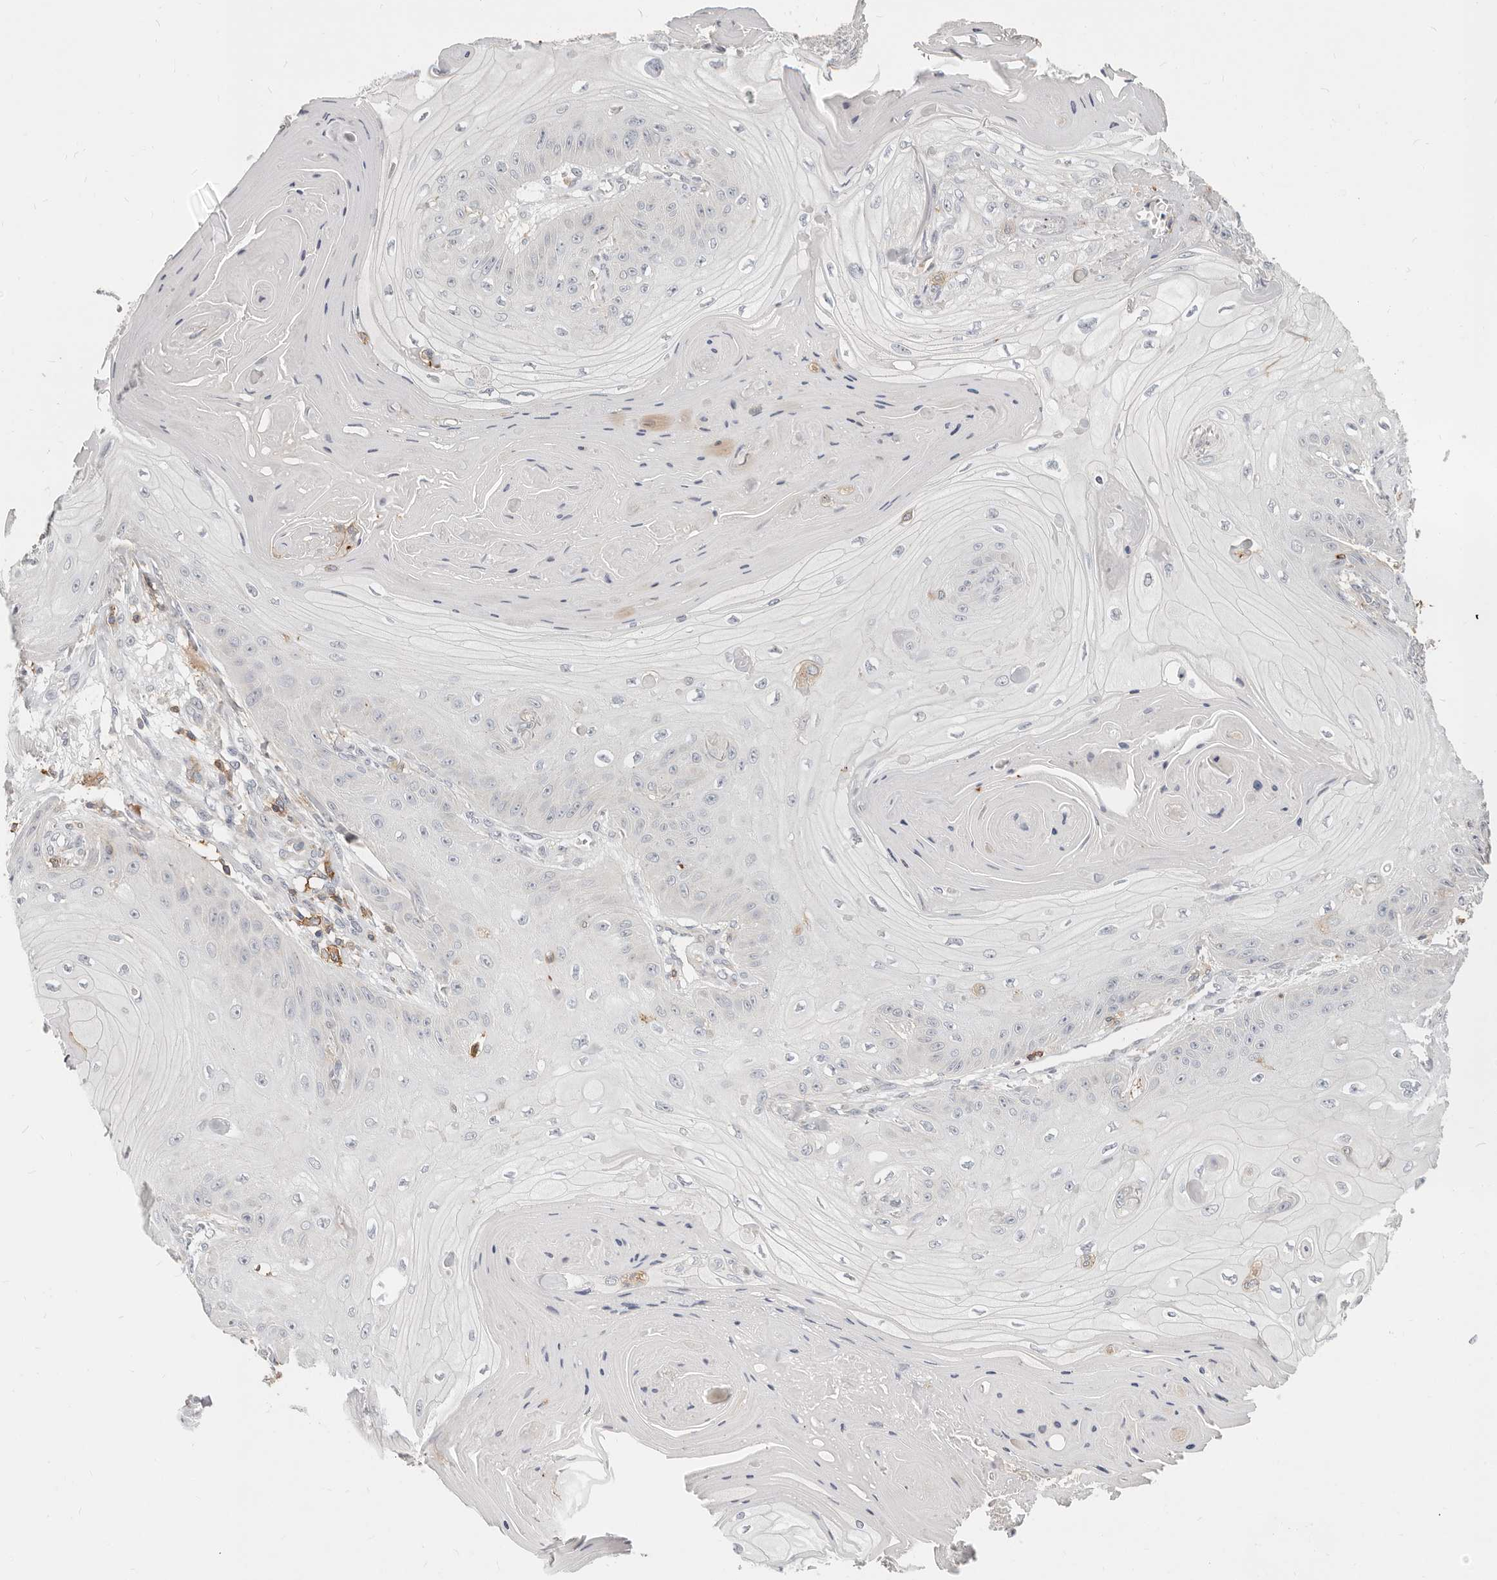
{"staining": {"intensity": "negative", "quantity": "none", "location": "none"}, "tissue": "skin cancer", "cell_type": "Tumor cells", "image_type": "cancer", "snomed": [{"axis": "morphology", "description": "Squamous cell carcinoma, NOS"}, {"axis": "topography", "description": "Skin"}], "caption": "This is an IHC image of skin cancer. There is no staining in tumor cells.", "gene": "TMEM63B", "patient": {"sex": "male", "age": 74}}